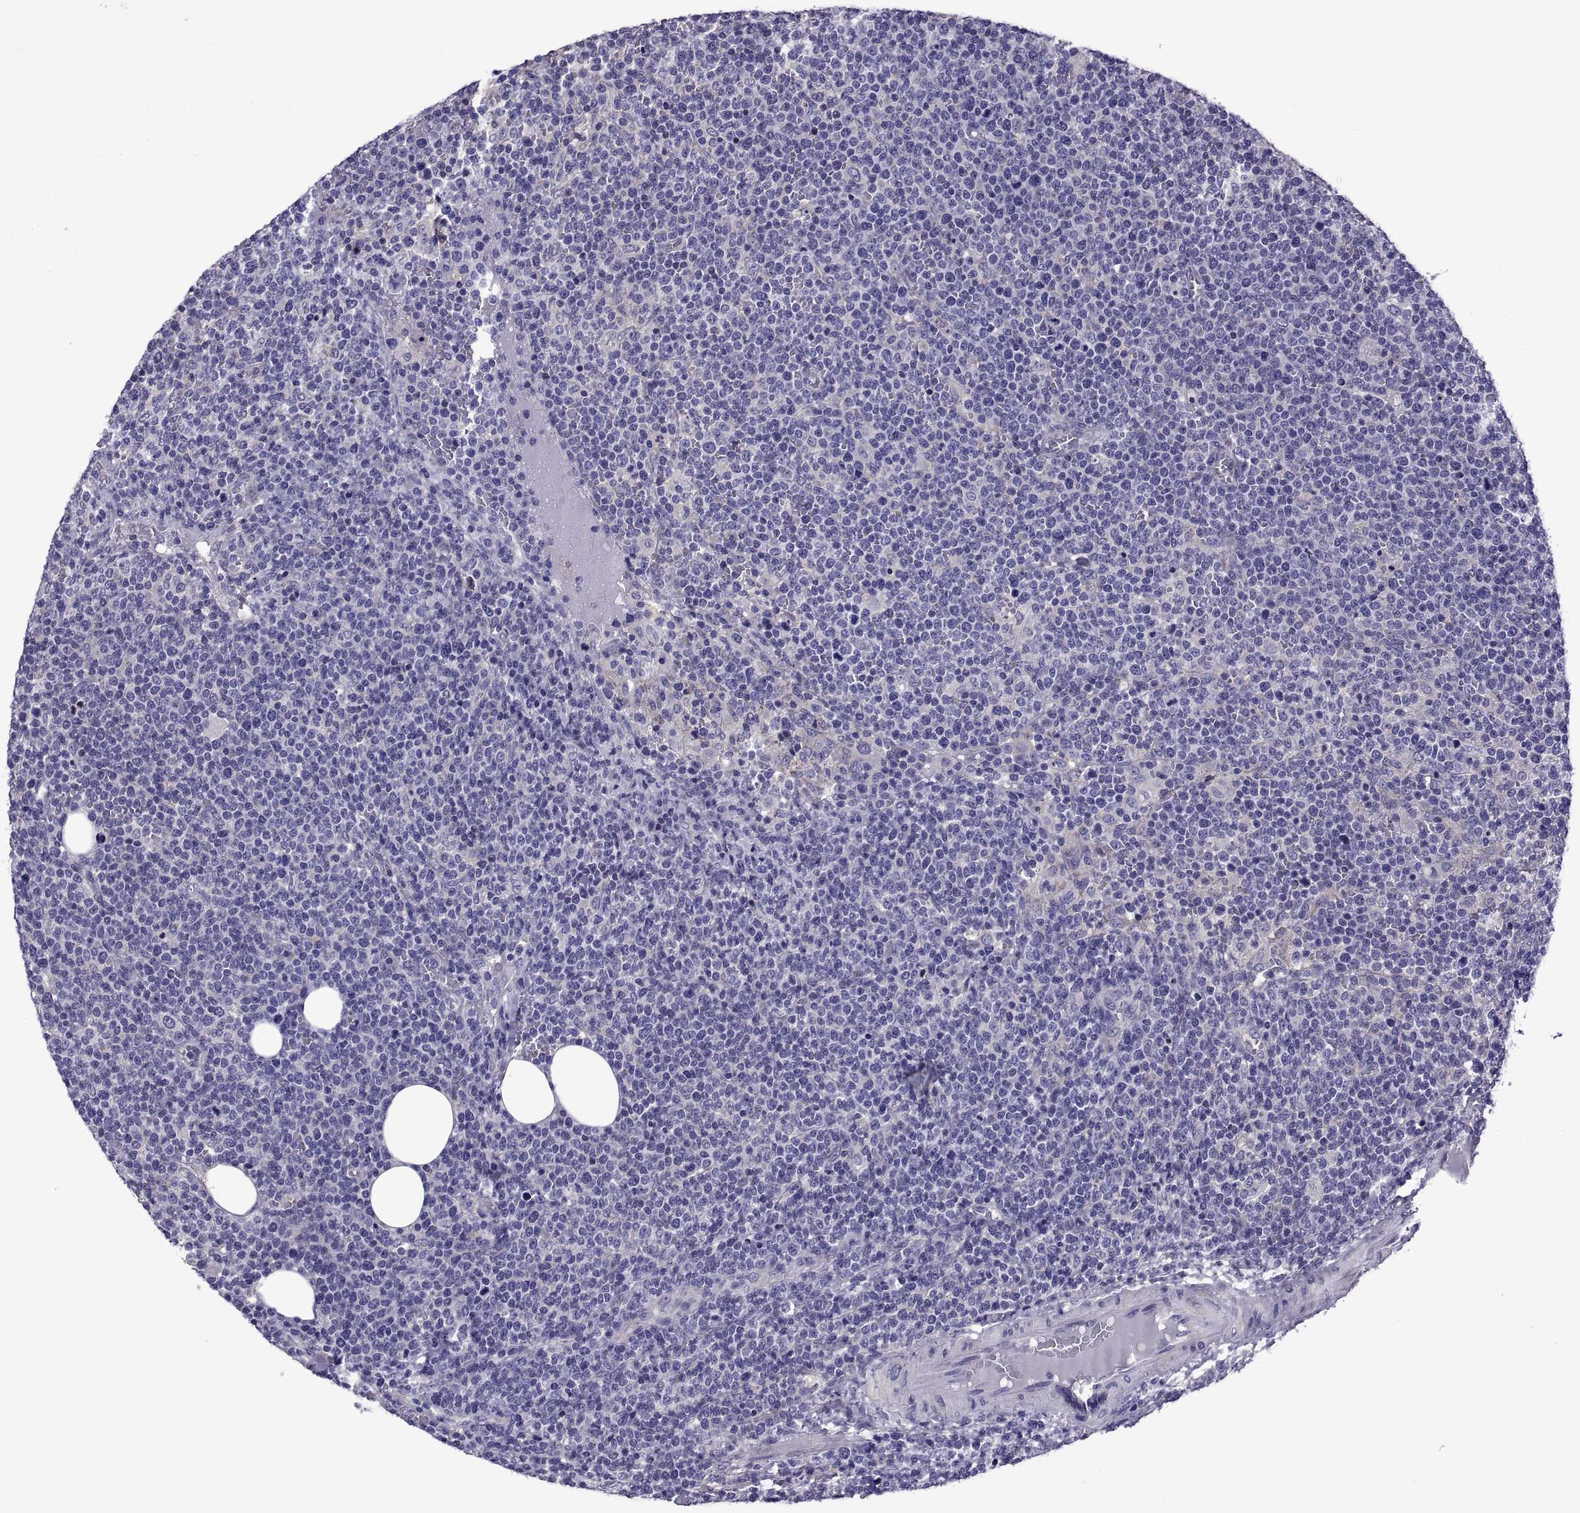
{"staining": {"intensity": "negative", "quantity": "none", "location": "none"}, "tissue": "lymphoma", "cell_type": "Tumor cells", "image_type": "cancer", "snomed": [{"axis": "morphology", "description": "Malignant lymphoma, non-Hodgkin's type, High grade"}, {"axis": "topography", "description": "Lymph node"}], "caption": "Immunohistochemistry (IHC) of malignant lymphoma, non-Hodgkin's type (high-grade) exhibits no expression in tumor cells.", "gene": "TMC3", "patient": {"sex": "male", "age": 61}}